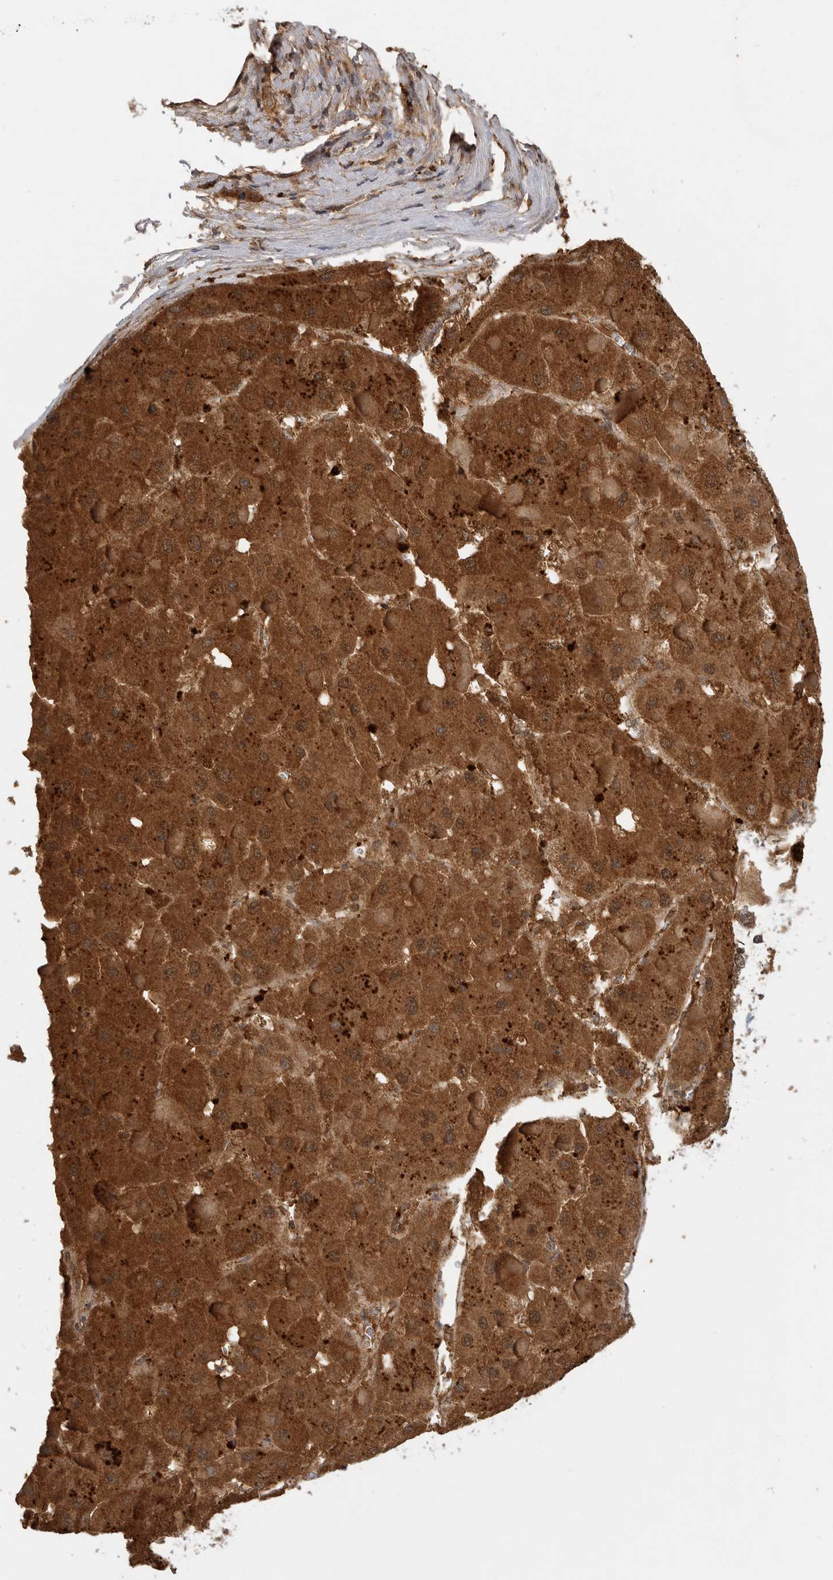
{"staining": {"intensity": "moderate", "quantity": ">75%", "location": "cytoplasmic/membranous,nuclear"}, "tissue": "liver cancer", "cell_type": "Tumor cells", "image_type": "cancer", "snomed": [{"axis": "morphology", "description": "Carcinoma, Hepatocellular, NOS"}, {"axis": "topography", "description": "Liver"}], "caption": "Protein analysis of hepatocellular carcinoma (liver) tissue exhibits moderate cytoplasmic/membranous and nuclear expression in approximately >75% of tumor cells.", "gene": "ICOSLG", "patient": {"sex": "female", "age": 73}}